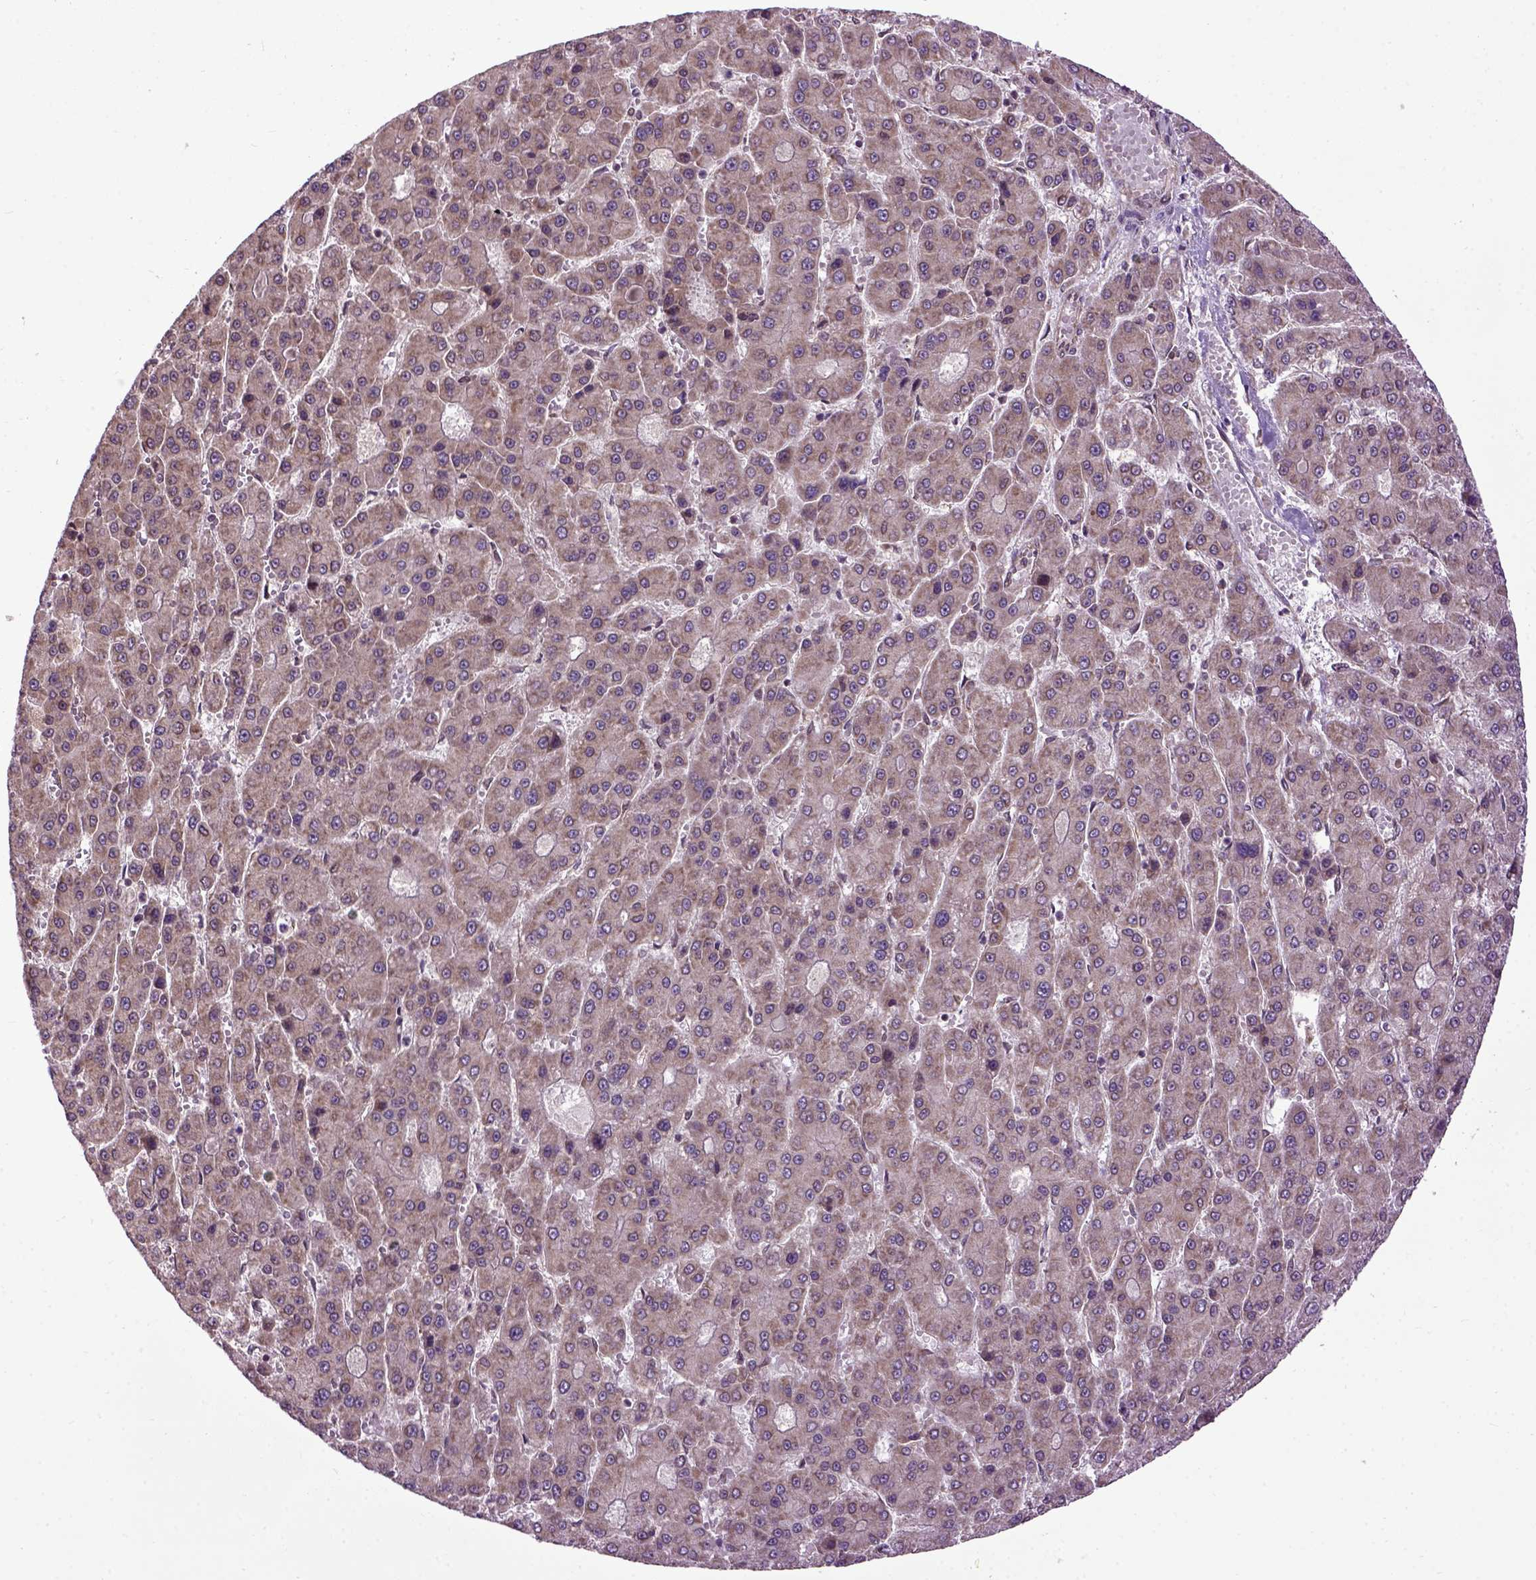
{"staining": {"intensity": "moderate", "quantity": ">75%", "location": "cytoplasmic/membranous"}, "tissue": "liver cancer", "cell_type": "Tumor cells", "image_type": "cancer", "snomed": [{"axis": "morphology", "description": "Carcinoma, Hepatocellular, NOS"}, {"axis": "topography", "description": "Liver"}], "caption": "A brown stain highlights moderate cytoplasmic/membranous positivity of a protein in liver cancer tumor cells. Nuclei are stained in blue.", "gene": "WDR48", "patient": {"sex": "male", "age": 70}}